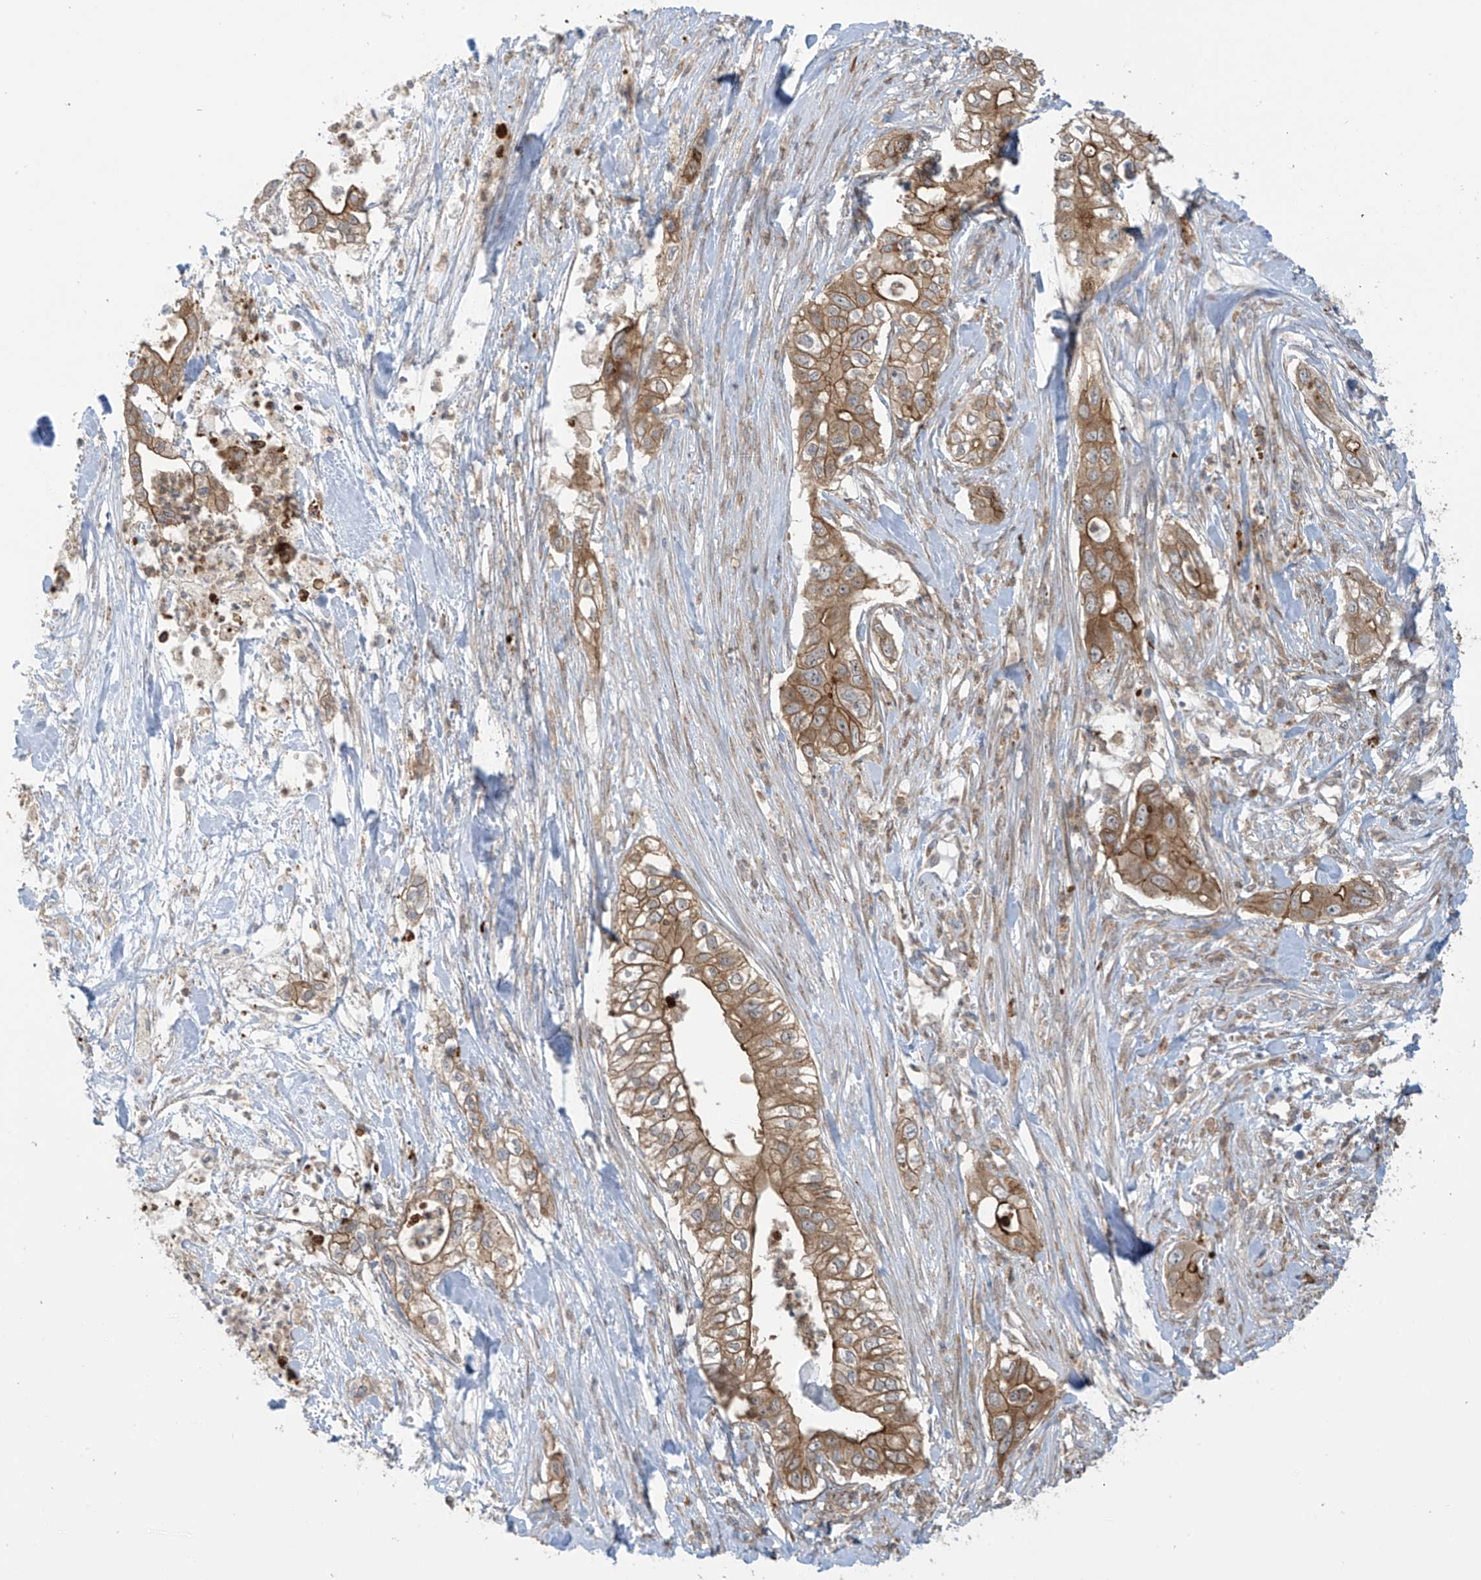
{"staining": {"intensity": "moderate", "quantity": "25%-75%", "location": "cytoplasmic/membranous"}, "tissue": "pancreatic cancer", "cell_type": "Tumor cells", "image_type": "cancer", "snomed": [{"axis": "morphology", "description": "Adenocarcinoma, NOS"}, {"axis": "topography", "description": "Pancreas"}], "caption": "Tumor cells reveal medium levels of moderate cytoplasmic/membranous expression in approximately 25%-75% of cells in pancreatic cancer (adenocarcinoma).", "gene": "KIAA1522", "patient": {"sex": "female", "age": 78}}